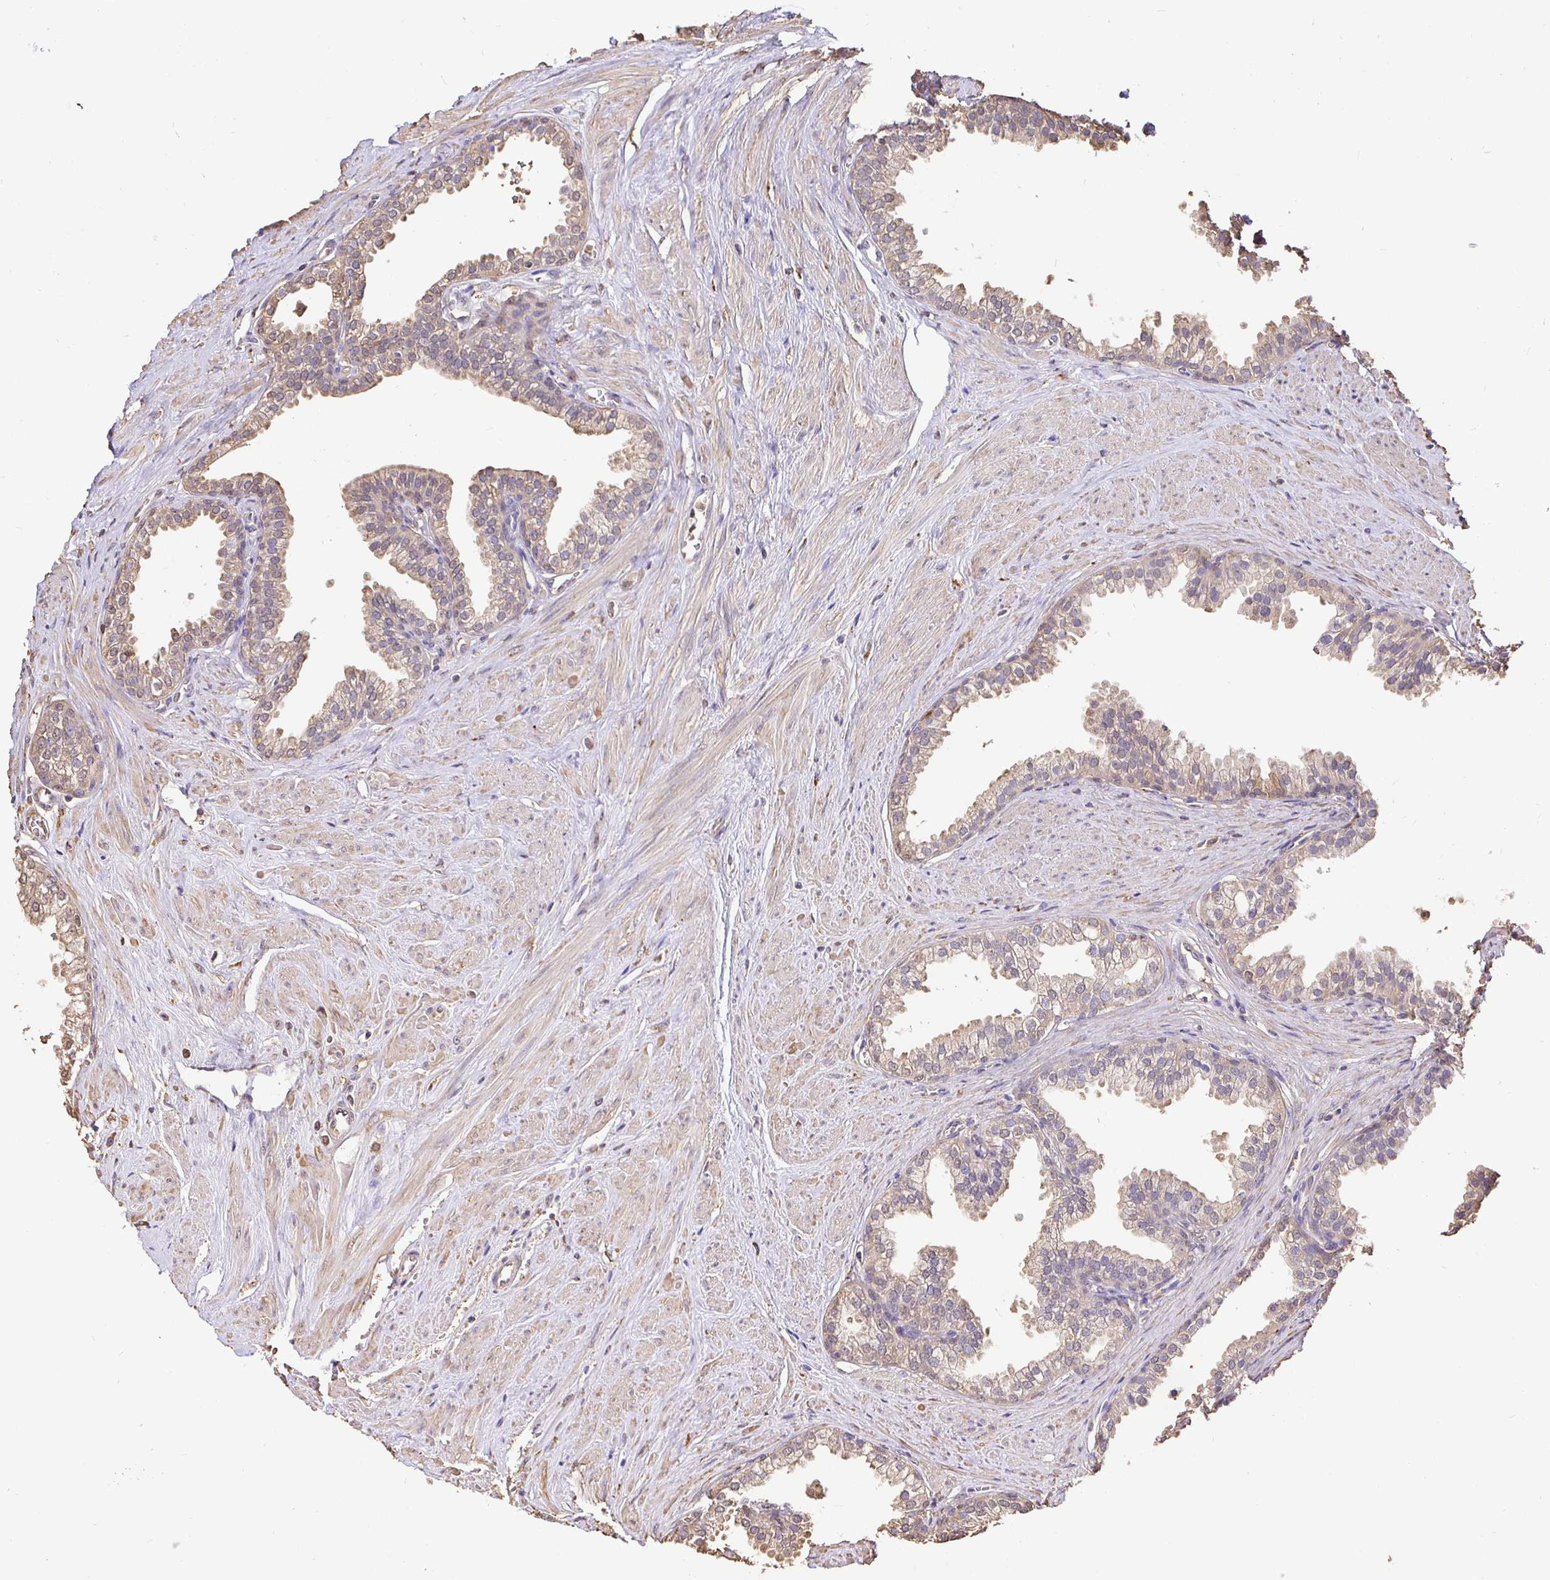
{"staining": {"intensity": "weak", "quantity": ">75%", "location": "cytoplasmic/membranous"}, "tissue": "prostate", "cell_type": "Glandular cells", "image_type": "normal", "snomed": [{"axis": "morphology", "description": "Normal tissue, NOS"}, {"axis": "topography", "description": "Prostate"}, {"axis": "topography", "description": "Peripheral nerve tissue"}], "caption": "Immunohistochemical staining of unremarkable prostate exhibits >75% levels of weak cytoplasmic/membranous protein staining in about >75% of glandular cells.", "gene": "MAPK8IP3", "patient": {"sex": "male", "age": 55}}